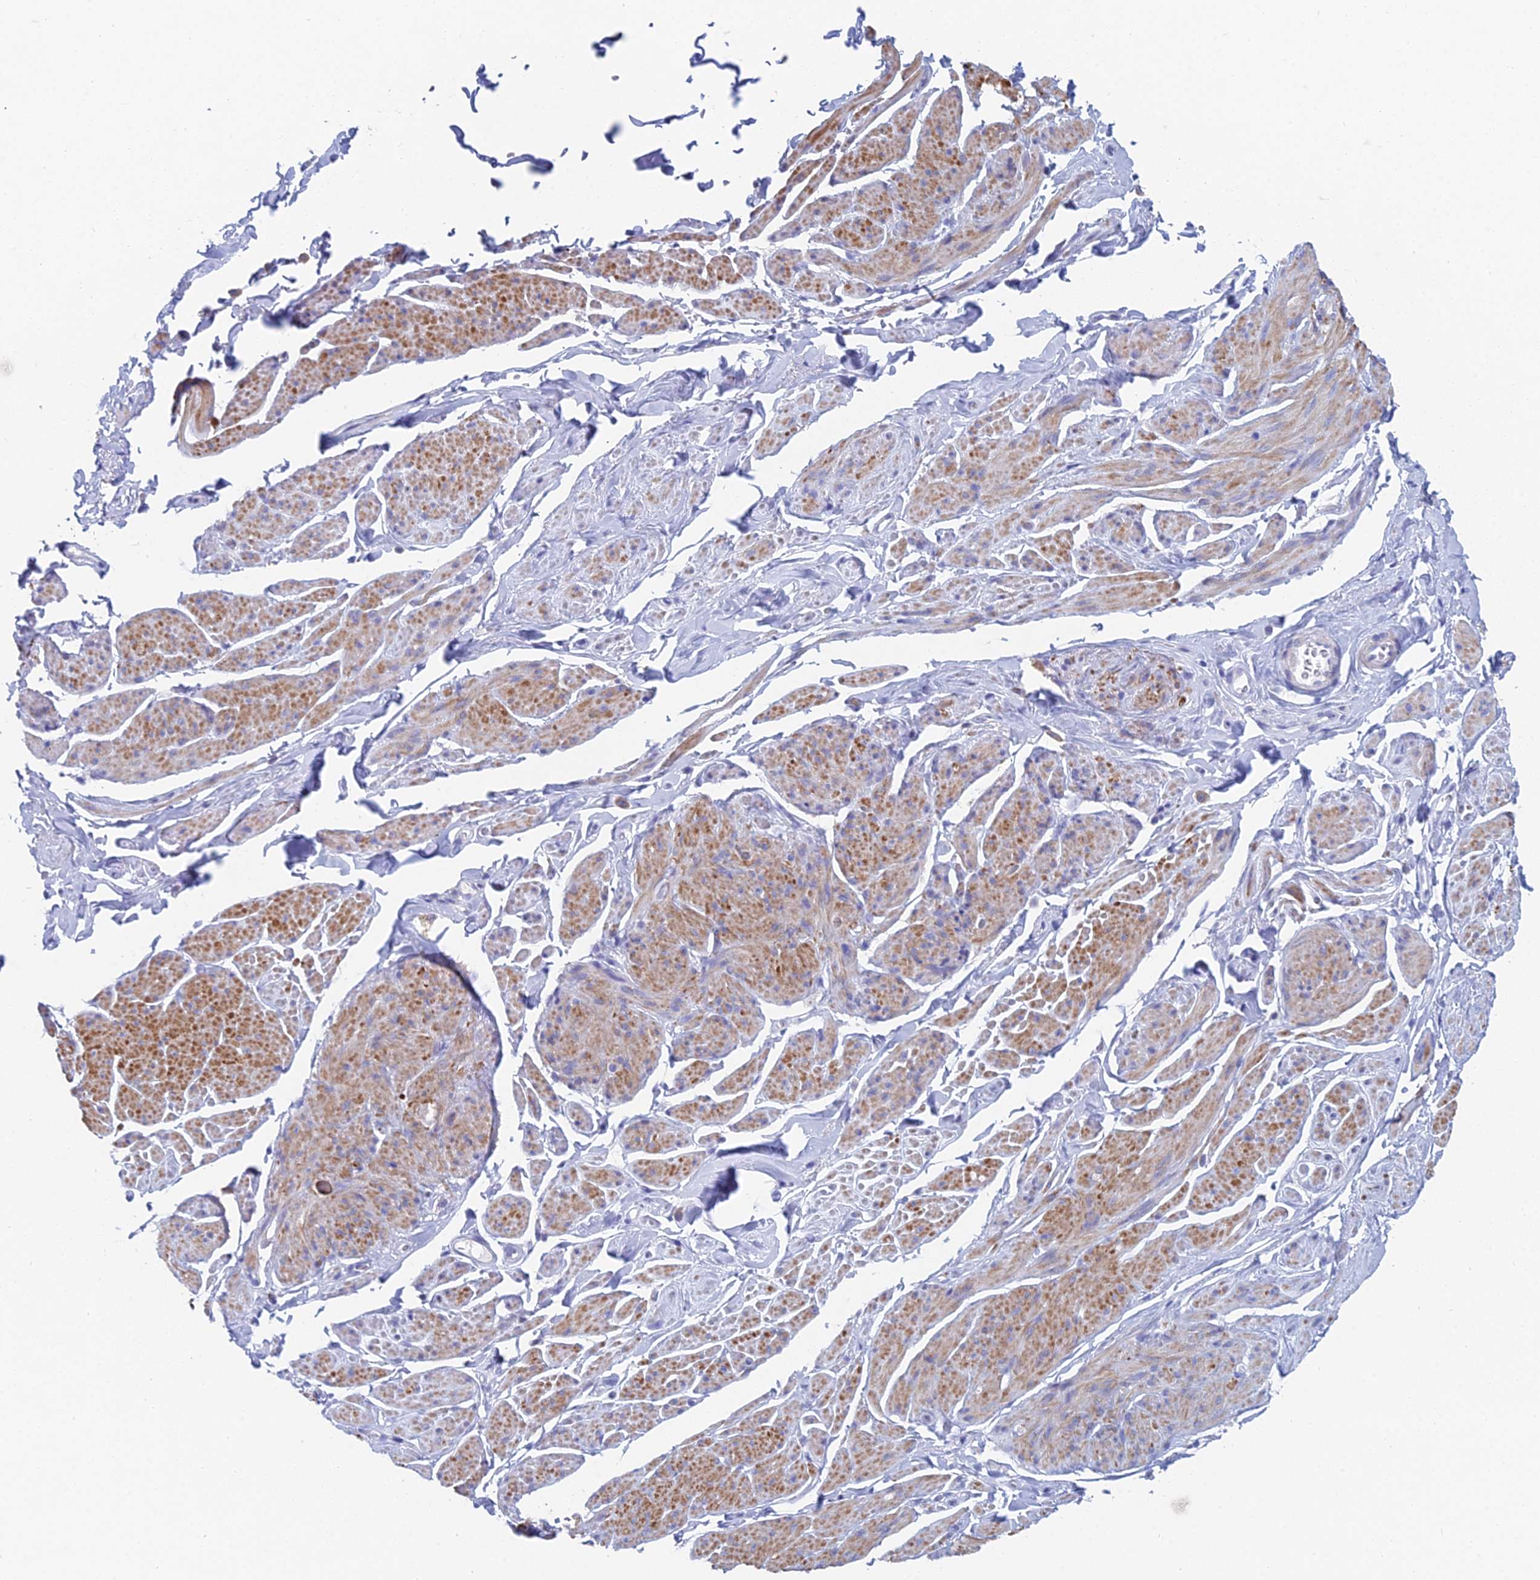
{"staining": {"intensity": "moderate", "quantity": "25%-75%", "location": "cytoplasmic/membranous"}, "tissue": "smooth muscle", "cell_type": "Smooth muscle cells", "image_type": "normal", "snomed": [{"axis": "morphology", "description": "Normal tissue, NOS"}, {"axis": "topography", "description": "Smooth muscle"}, {"axis": "topography", "description": "Peripheral nerve tissue"}], "caption": "Immunohistochemical staining of unremarkable human smooth muscle exhibits 25%-75% levels of moderate cytoplasmic/membranous protein expression in about 25%-75% of smooth muscle cells.", "gene": "ACSM1", "patient": {"sex": "male", "age": 69}}